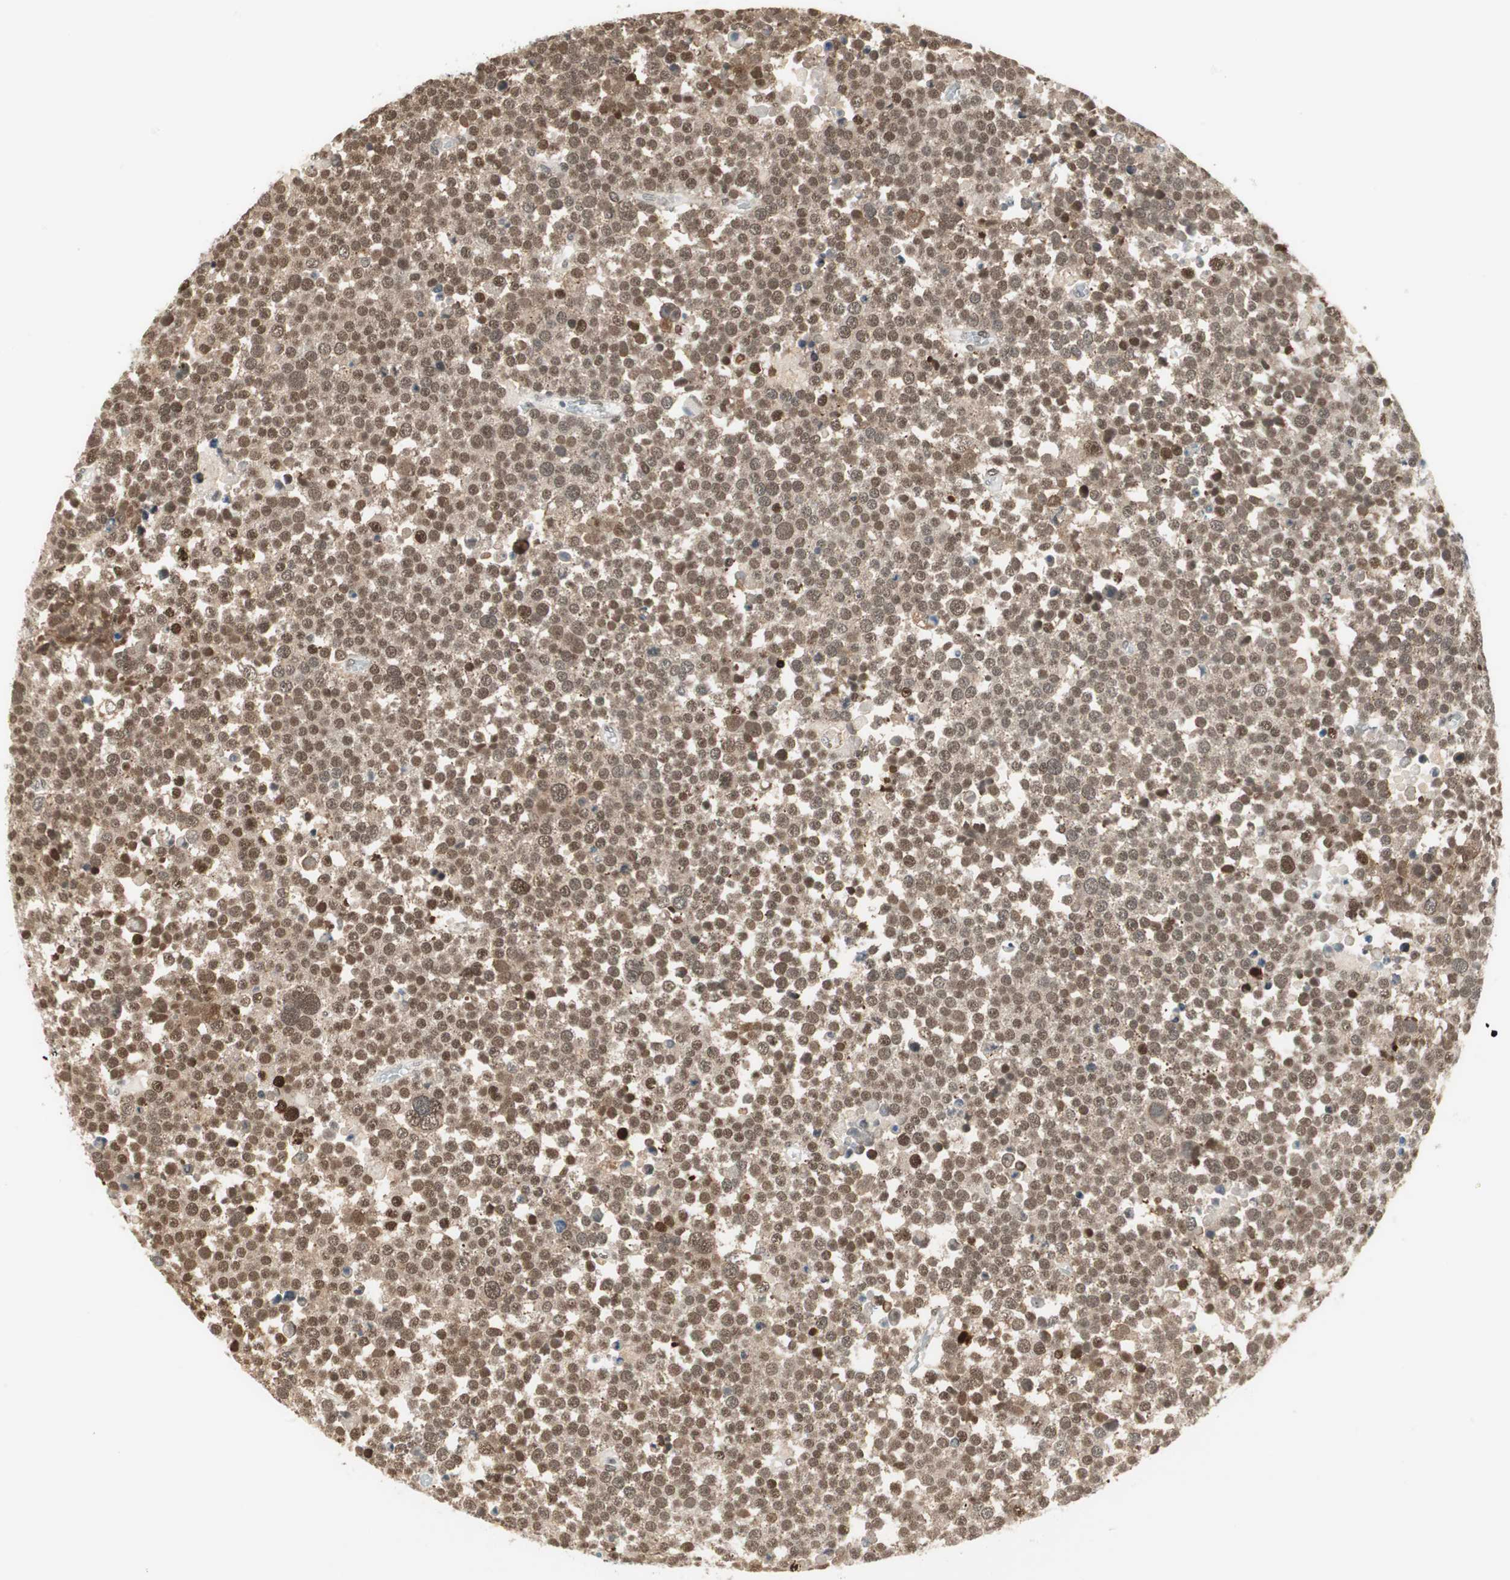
{"staining": {"intensity": "moderate", "quantity": ">75%", "location": "cytoplasmic/membranous,nuclear"}, "tissue": "testis cancer", "cell_type": "Tumor cells", "image_type": "cancer", "snomed": [{"axis": "morphology", "description": "Seminoma, NOS"}, {"axis": "topography", "description": "Testis"}], "caption": "High-power microscopy captured an immunohistochemistry micrograph of testis seminoma, revealing moderate cytoplasmic/membranous and nuclear positivity in about >75% of tumor cells.", "gene": "ZBTB17", "patient": {"sex": "male", "age": 71}}